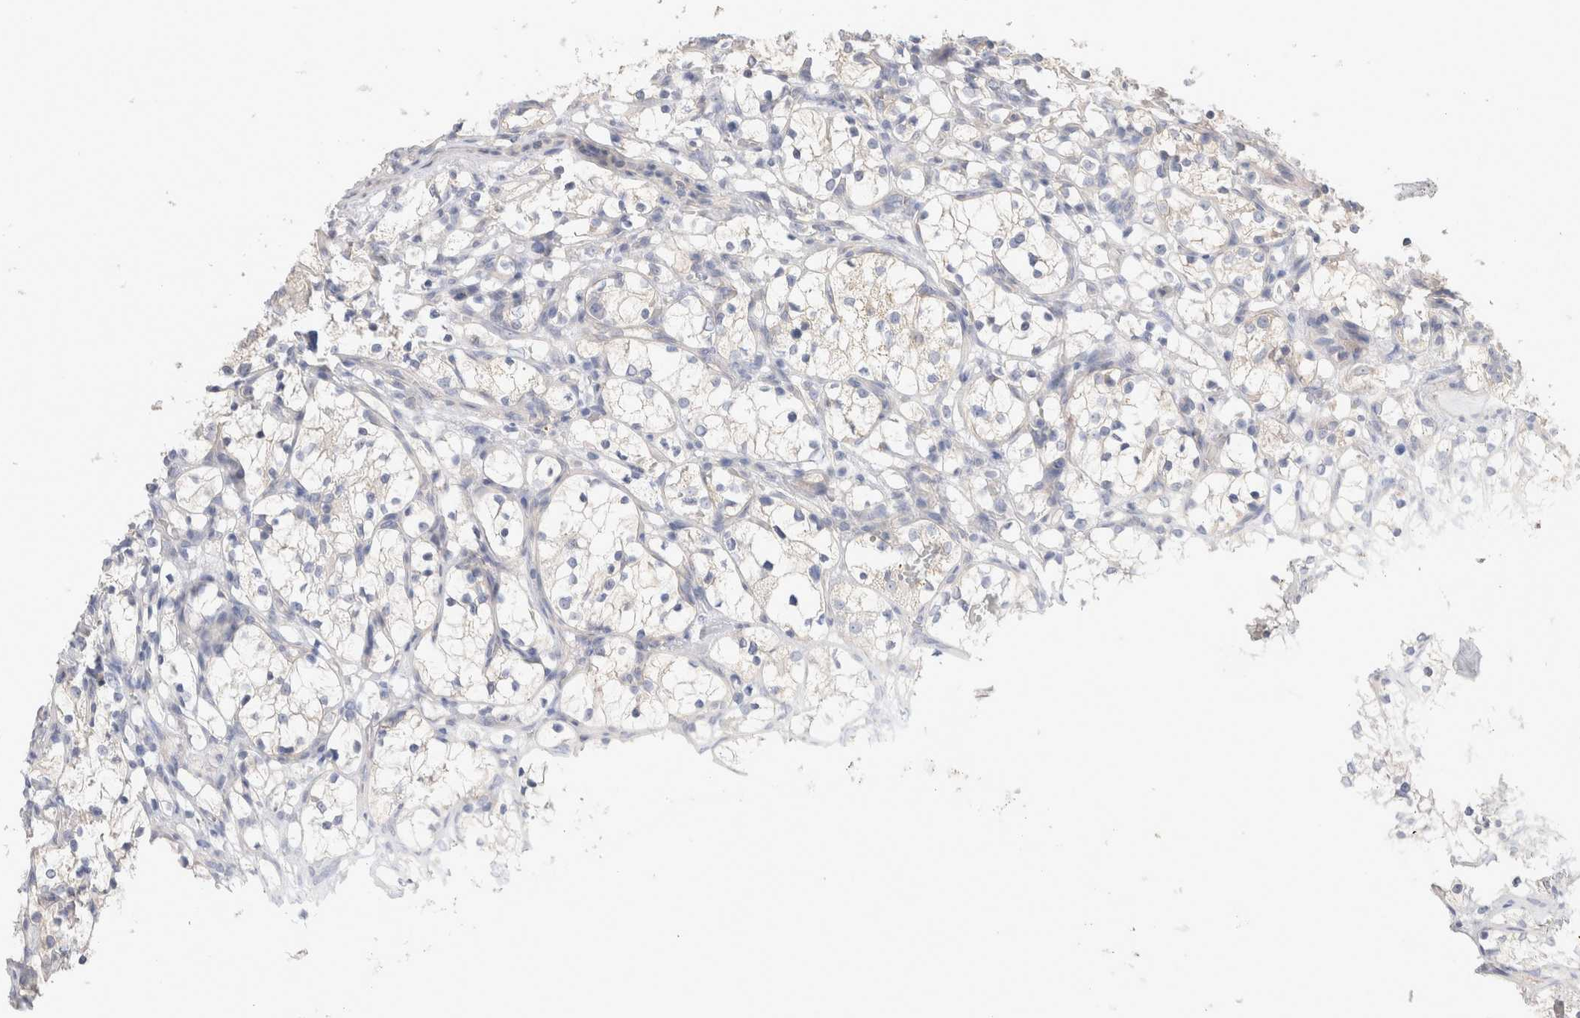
{"staining": {"intensity": "negative", "quantity": "none", "location": "none"}, "tissue": "renal cancer", "cell_type": "Tumor cells", "image_type": "cancer", "snomed": [{"axis": "morphology", "description": "Adenocarcinoma, NOS"}, {"axis": "topography", "description": "Kidney"}], "caption": "Tumor cells show no significant protein expression in renal cancer.", "gene": "DMD", "patient": {"sex": "female", "age": 69}}